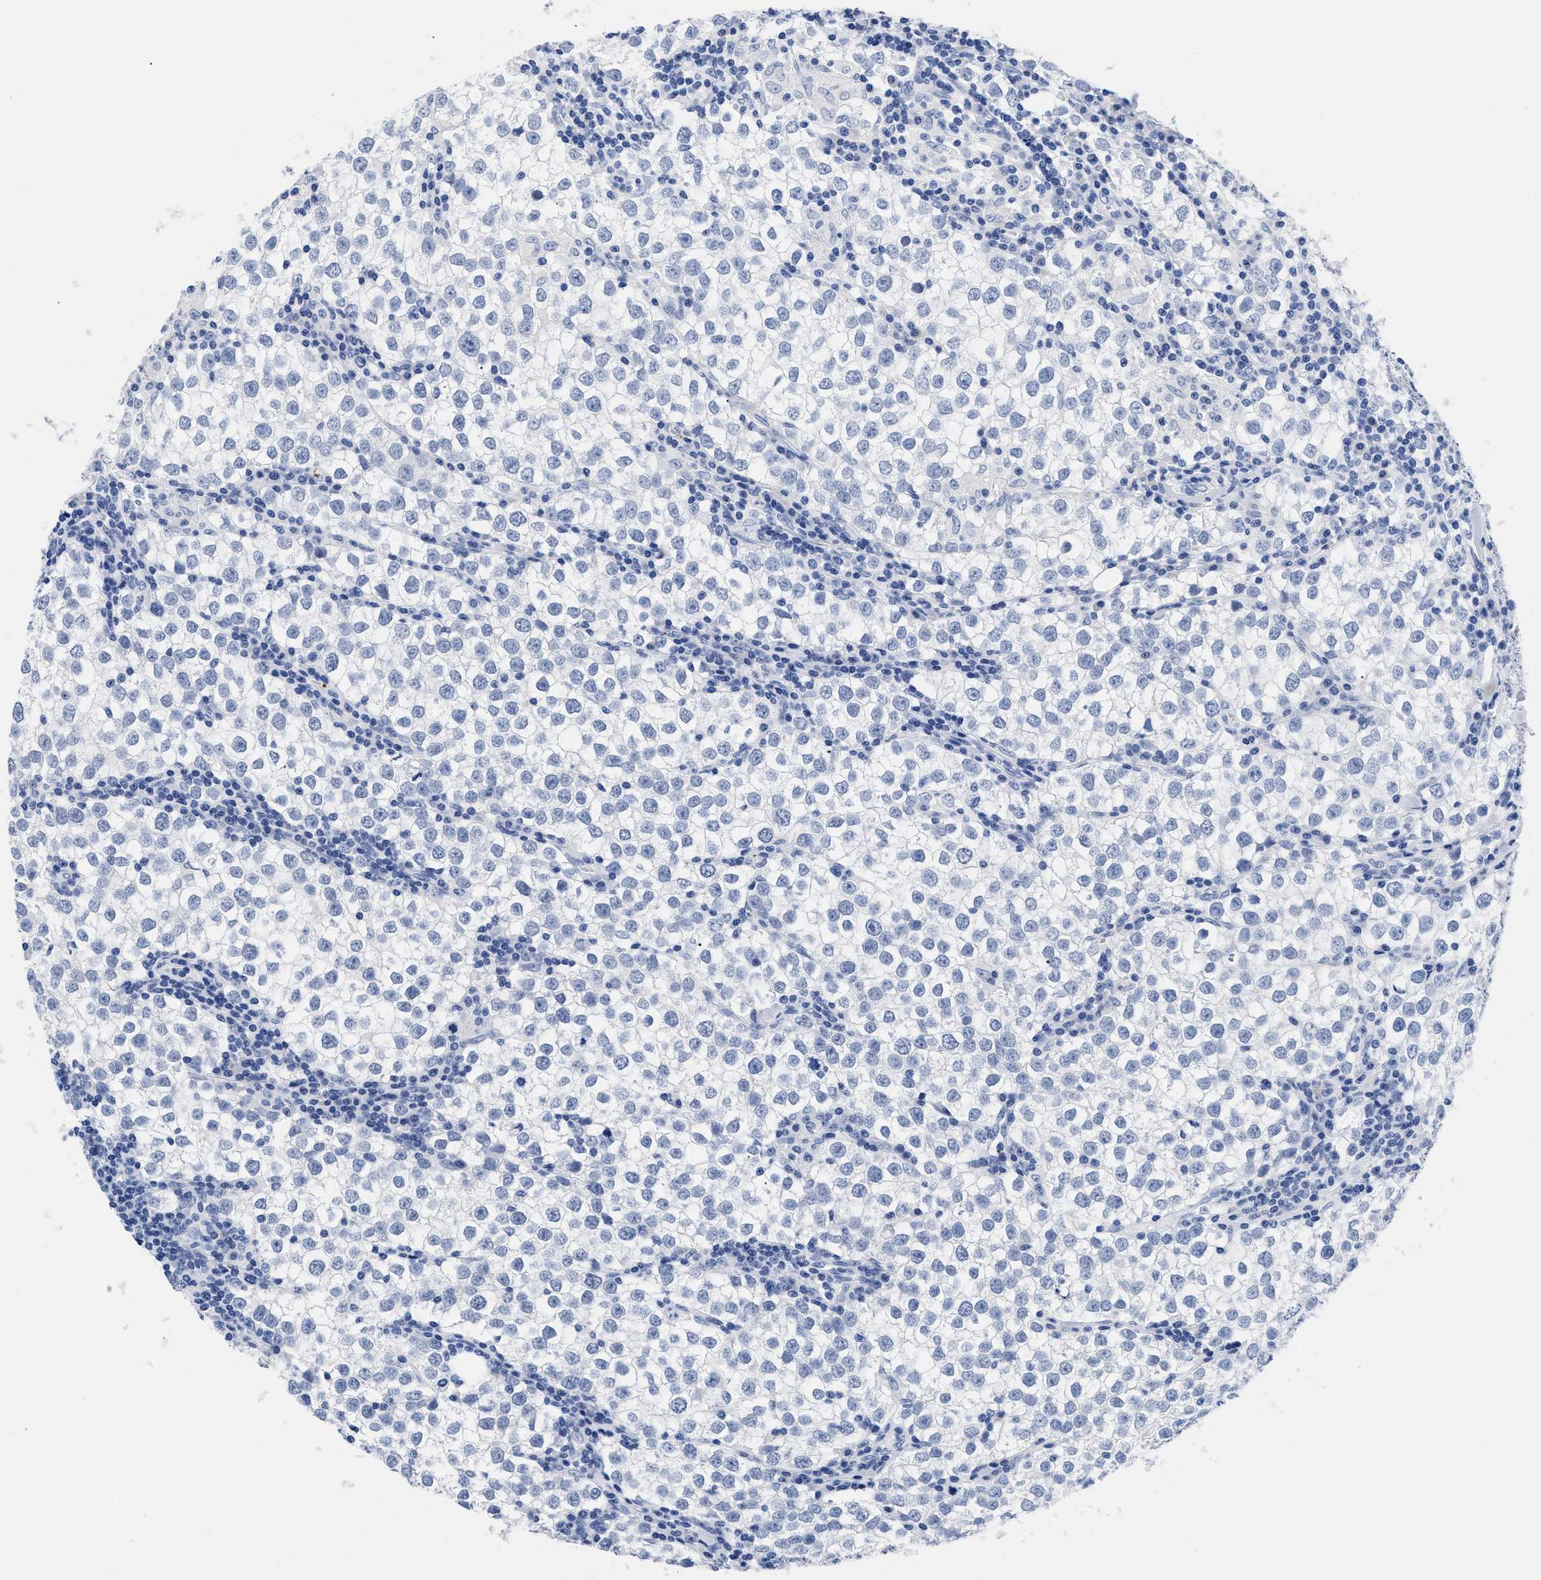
{"staining": {"intensity": "negative", "quantity": "none", "location": "none"}, "tissue": "testis cancer", "cell_type": "Tumor cells", "image_type": "cancer", "snomed": [{"axis": "morphology", "description": "Seminoma, NOS"}, {"axis": "morphology", "description": "Carcinoma, Embryonal, NOS"}, {"axis": "topography", "description": "Testis"}], "caption": "Tumor cells show no significant expression in testis embryonal carcinoma. (Brightfield microscopy of DAB IHC at high magnification).", "gene": "TREML1", "patient": {"sex": "male", "age": 36}}